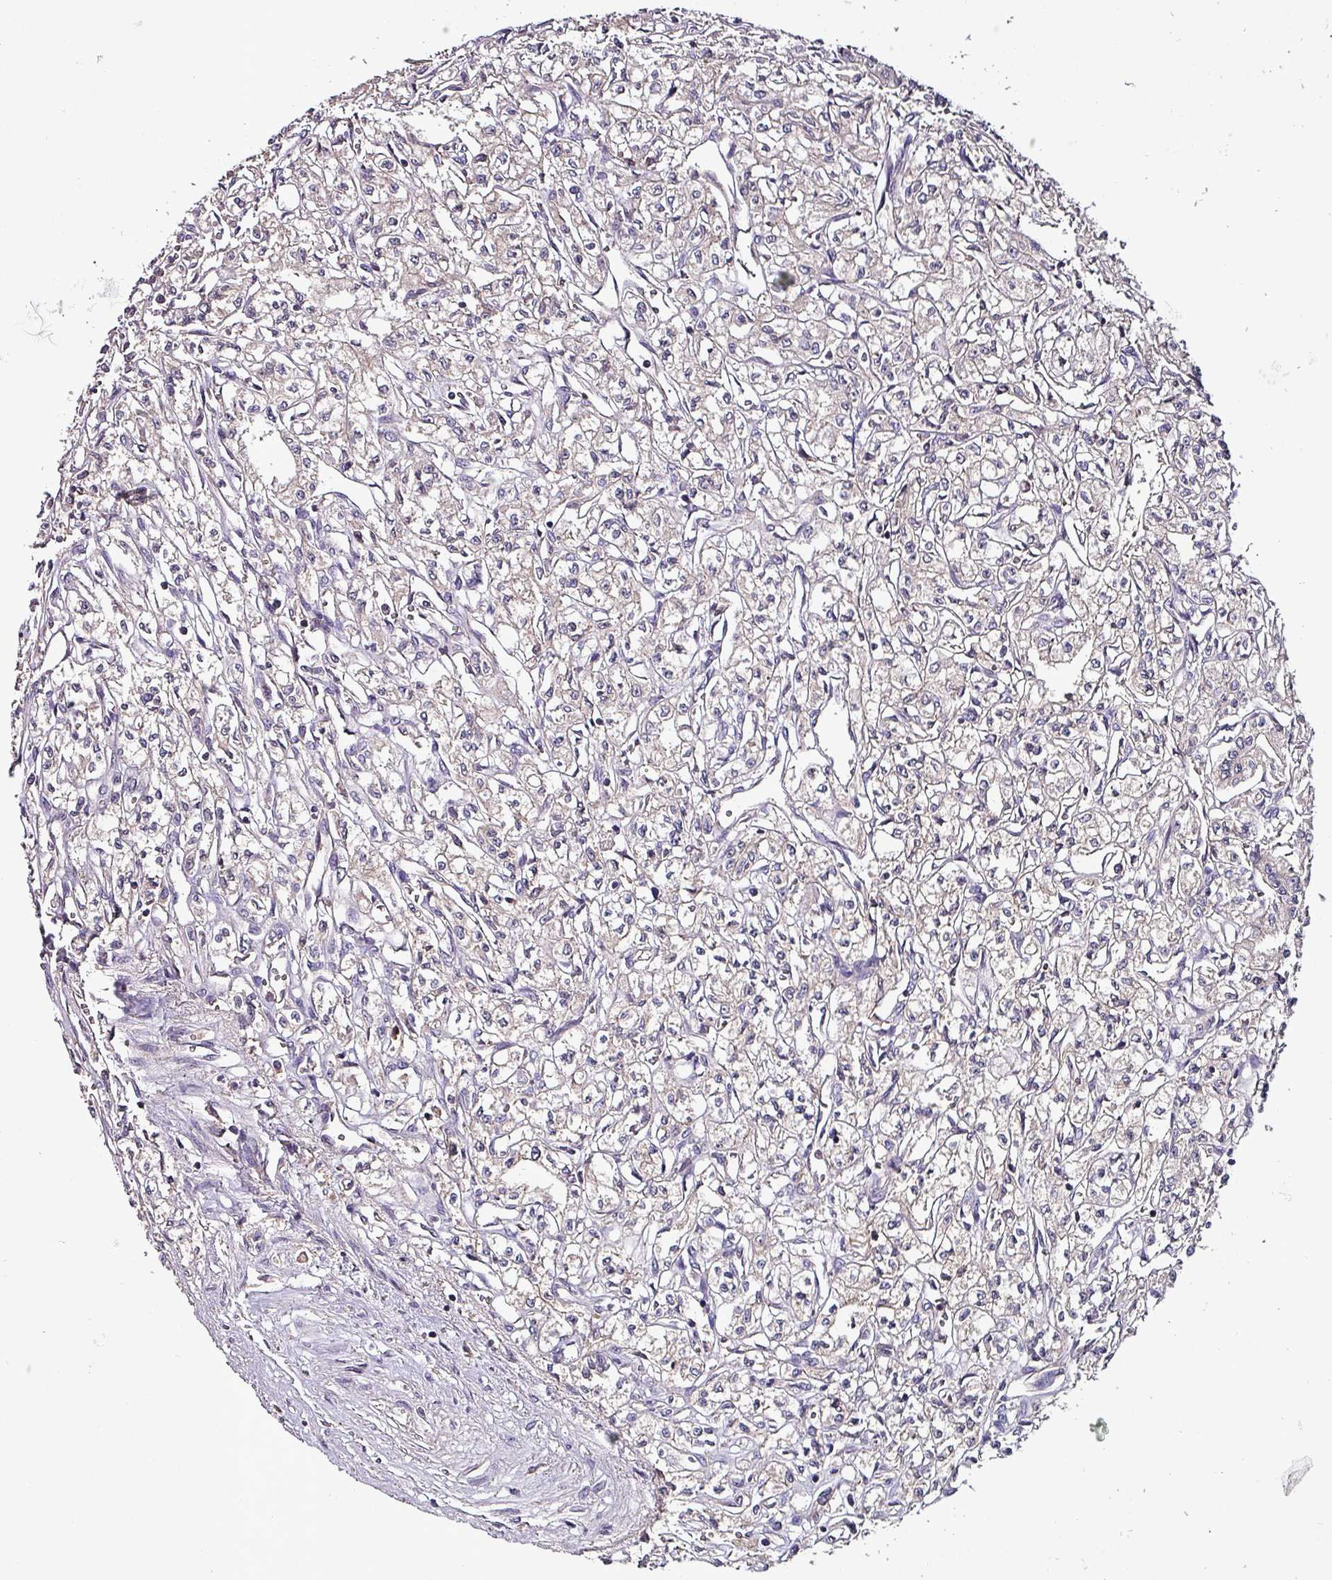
{"staining": {"intensity": "negative", "quantity": "none", "location": "none"}, "tissue": "renal cancer", "cell_type": "Tumor cells", "image_type": "cancer", "snomed": [{"axis": "morphology", "description": "Adenocarcinoma, NOS"}, {"axis": "topography", "description": "Kidney"}], "caption": "Immunohistochemistry micrograph of human renal adenocarcinoma stained for a protein (brown), which exhibits no expression in tumor cells.", "gene": "PAFAH1B2", "patient": {"sex": "male", "age": 56}}